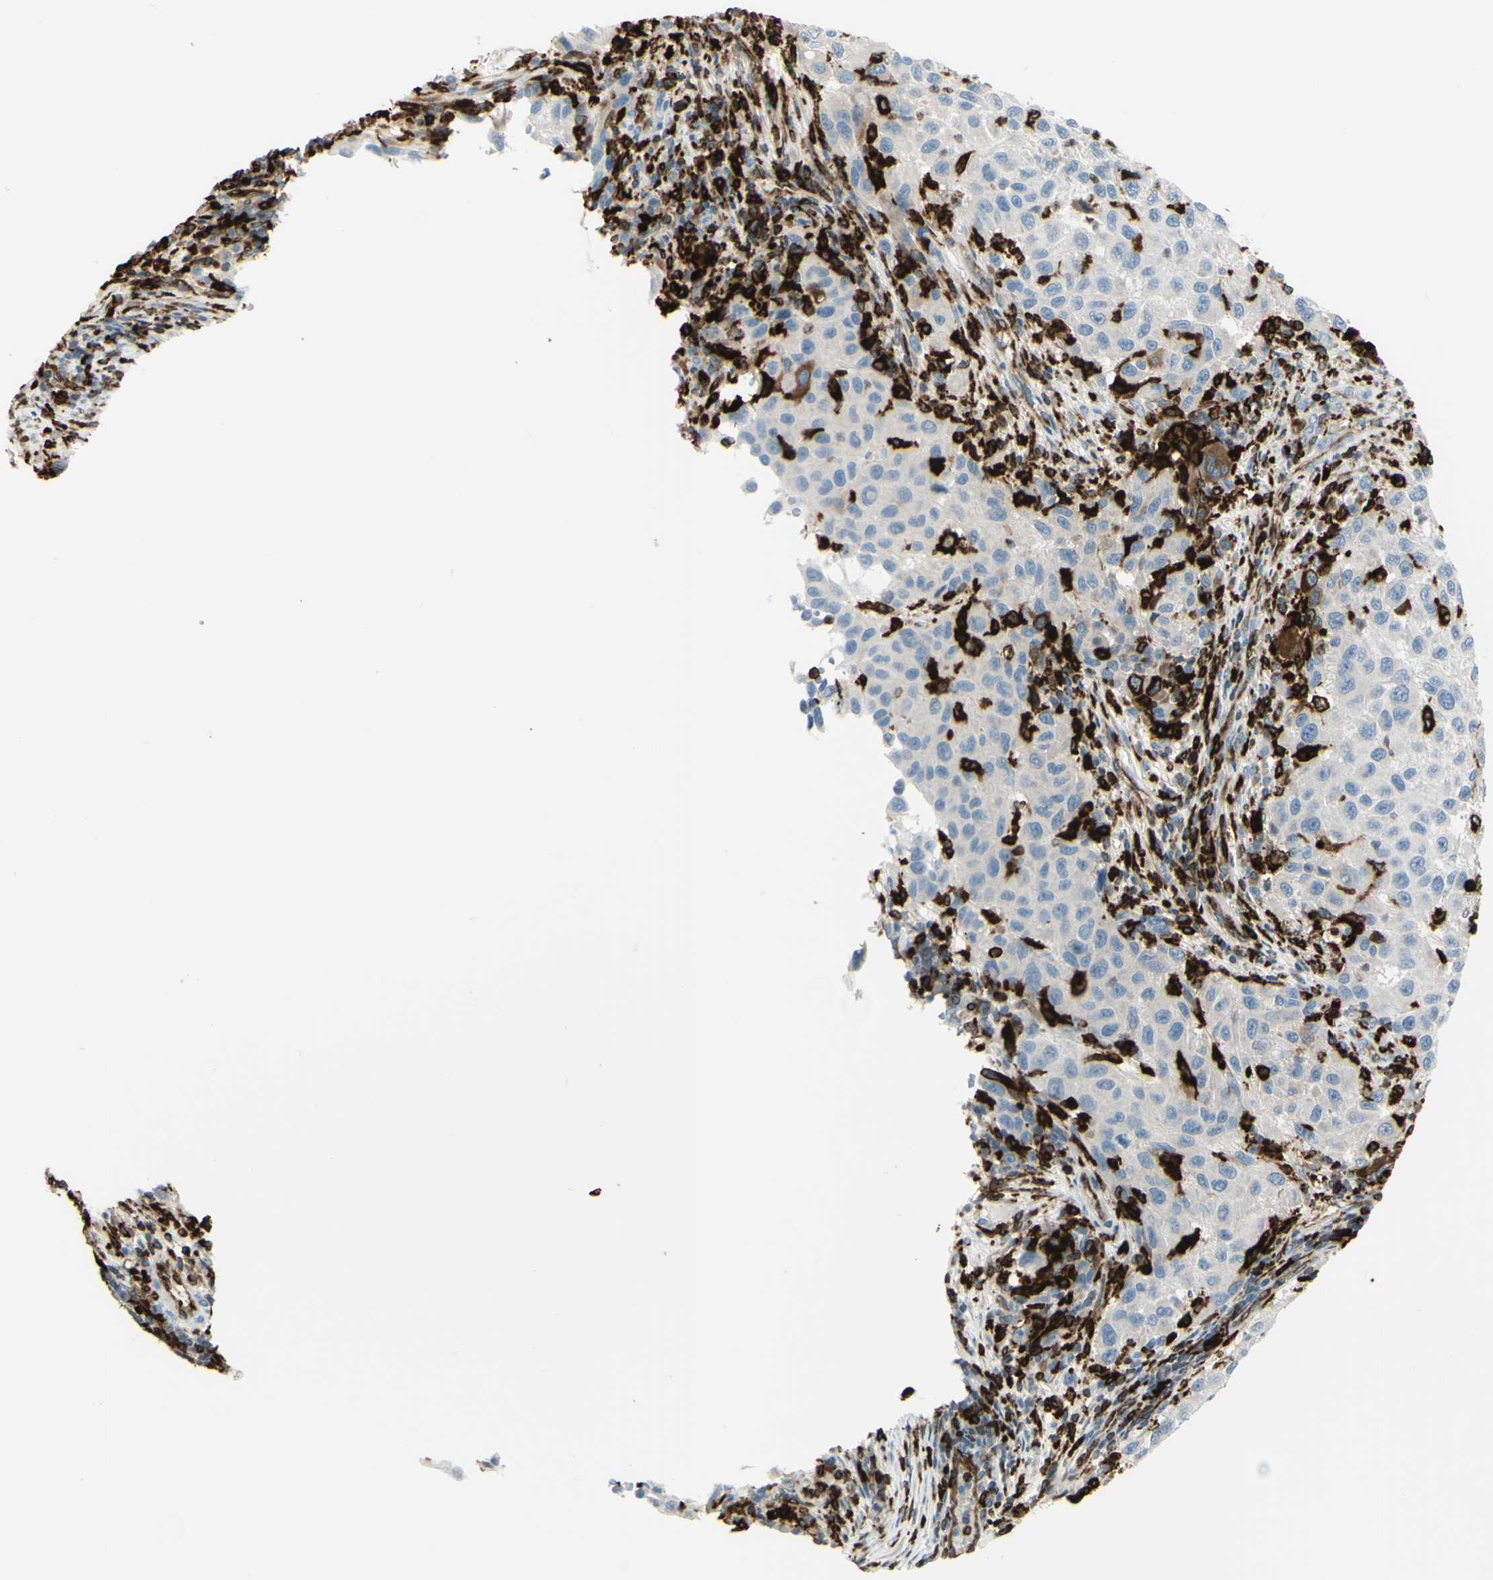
{"staining": {"intensity": "moderate", "quantity": "25%-75%", "location": "cytoplasmic/membranous"}, "tissue": "melanoma", "cell_type": "Tumor cells", "image_type": "cancer", "snomed": [{"axis": "morphology", "description": "Malignant melanoma, Metastatic site"}, {"axis": "topography", "description": "Lymph node"}], "caption": "This image displays malignant melanoma (metastatic site) stained with IHC to label a protein in brown. The cytoplasmic/membranous of tumor cells show moderate positivity for the protein. Nuclei are counter-stained blue.", "gene": "CD74", "patient": {"sex": "male", "age": 61}}